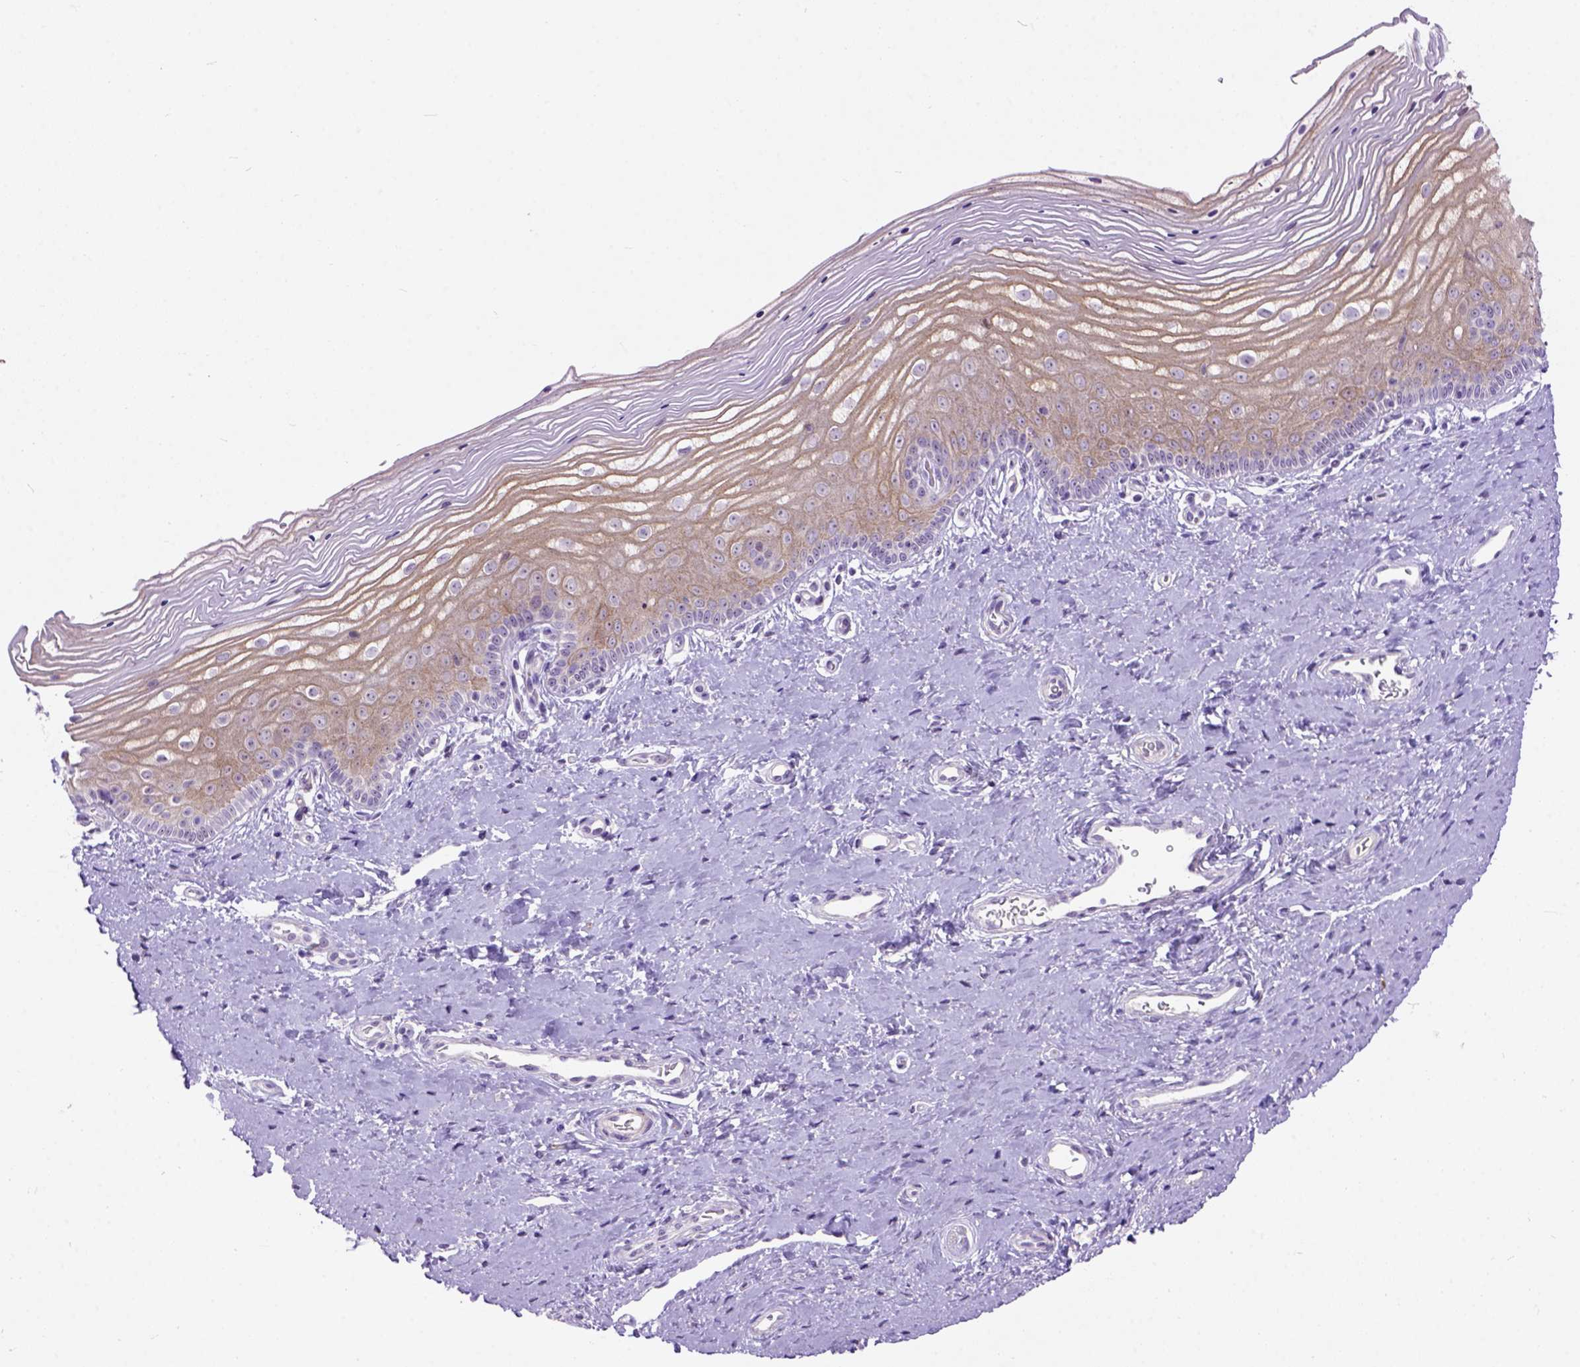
{"staining": {"intensity": "weak", "quantity": "25%-75%", "location": "cytoplasmic/membranous"}, "tissue": "vagina", "cell_type": "Squamous epithelial cells", "image_type": "normal", "snomed": [{"axis": "morphology", "description": "Normal tissue, NOS"}, {"axis": "topography", "description": "Vagina"}], "caption": "The photomicrograph reveals staining of benign vagina, revealing weak cytoplasmic/membranous protein staining (brown color) within squamous epithelial cells.", "gene": "MAPT", "patient": {"sex": "female", "age": 39}}